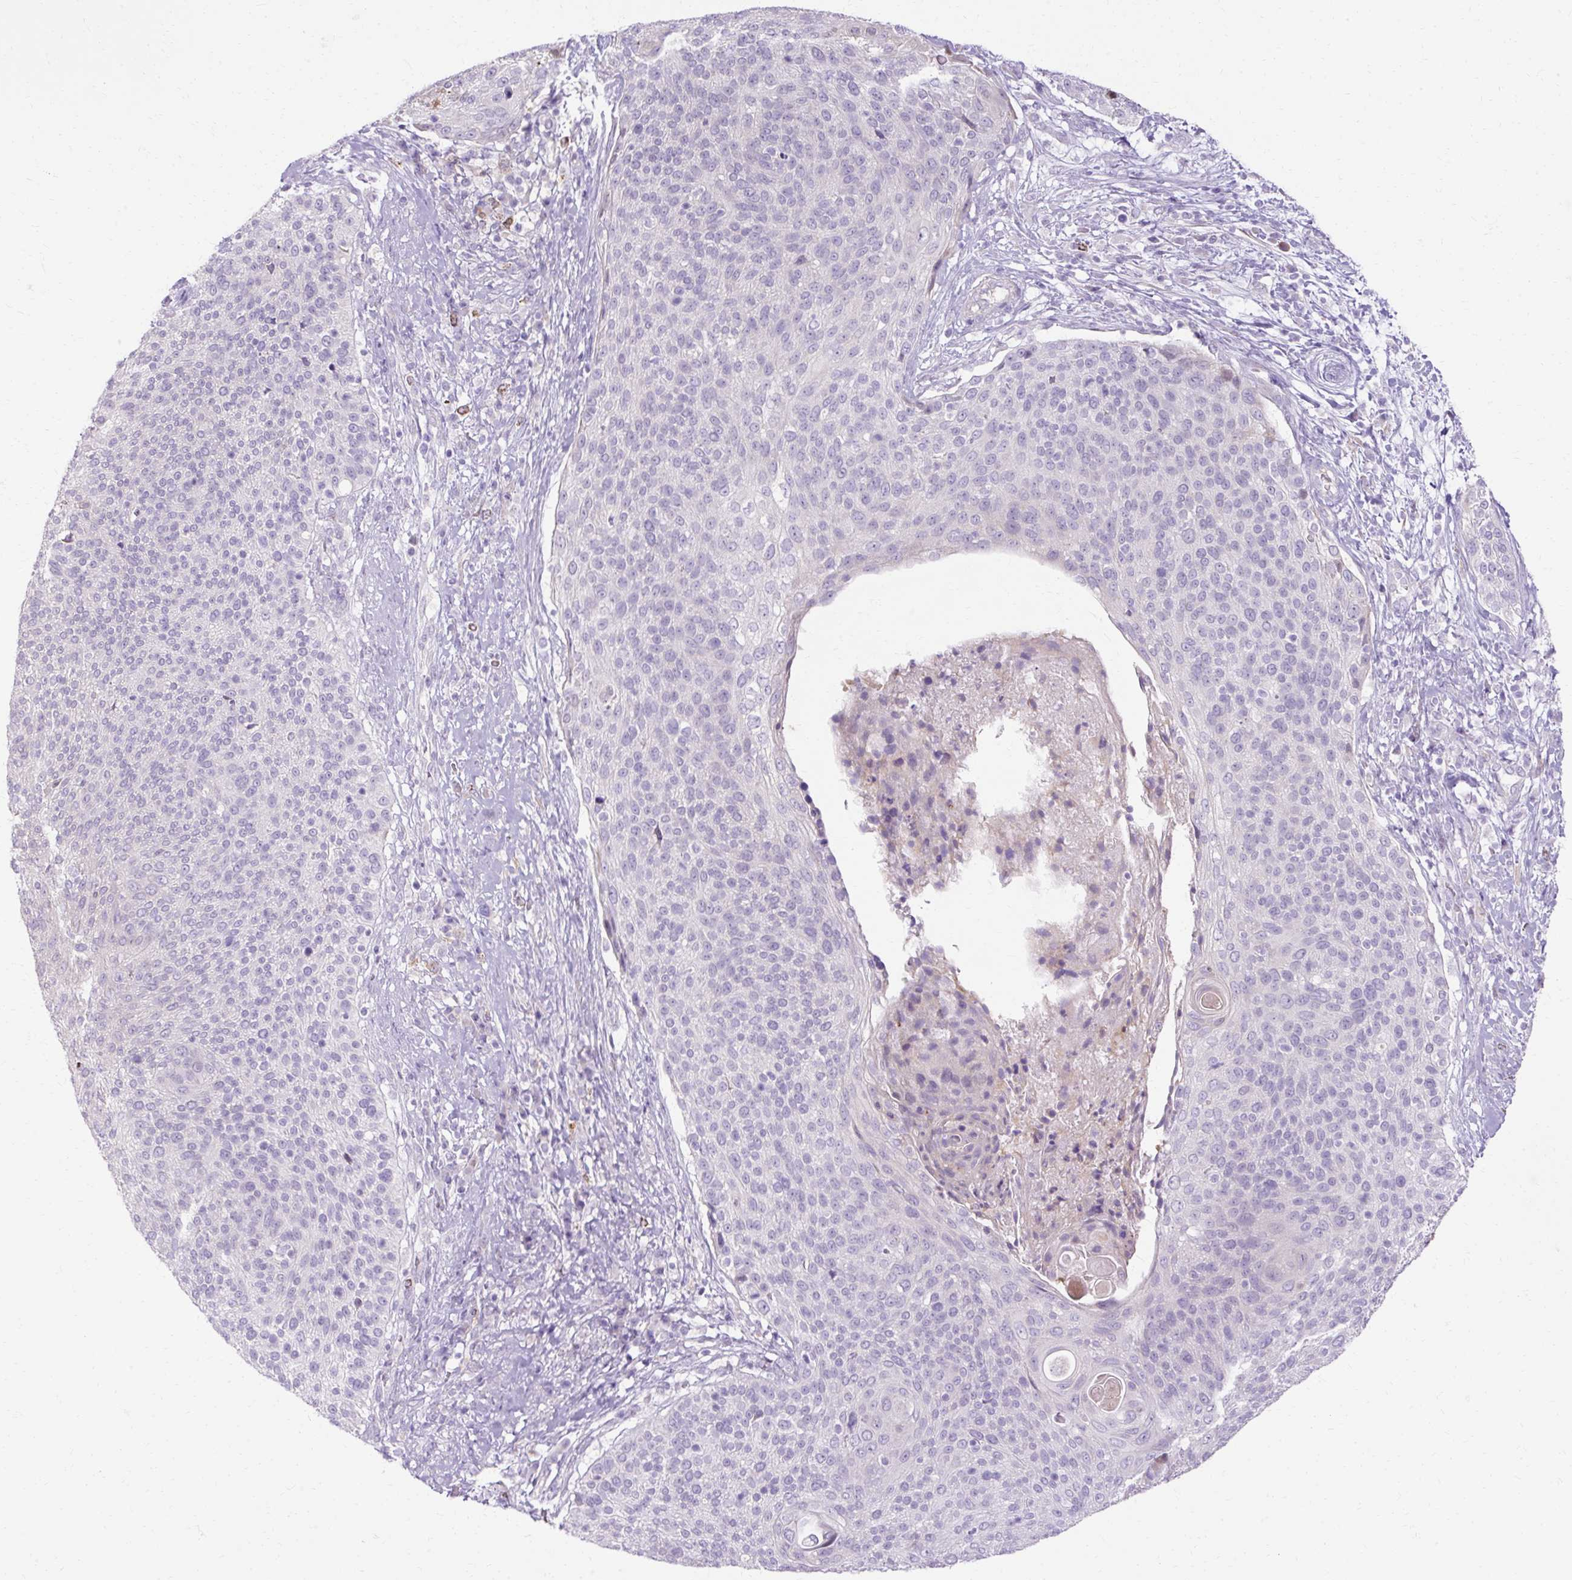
{"staining": {"intensity": "negative", "quantity": "none", "location": "none"}, "tissue": "cervical cancer", "cell_type": "Tumor cells", "image_type": "cancer", "snomed": [{"axis": "morphology", "description": "Squamous cell carcinoma, NOS"}, {"axis": "topography", "description": "Cervix"}], "caption": "Immunohistochemical staining of human cervical cancer reveals no significant positivity in tumor cells.", "gene": "HSD11B1", "patient": {"sex": "female", "age": 31}}